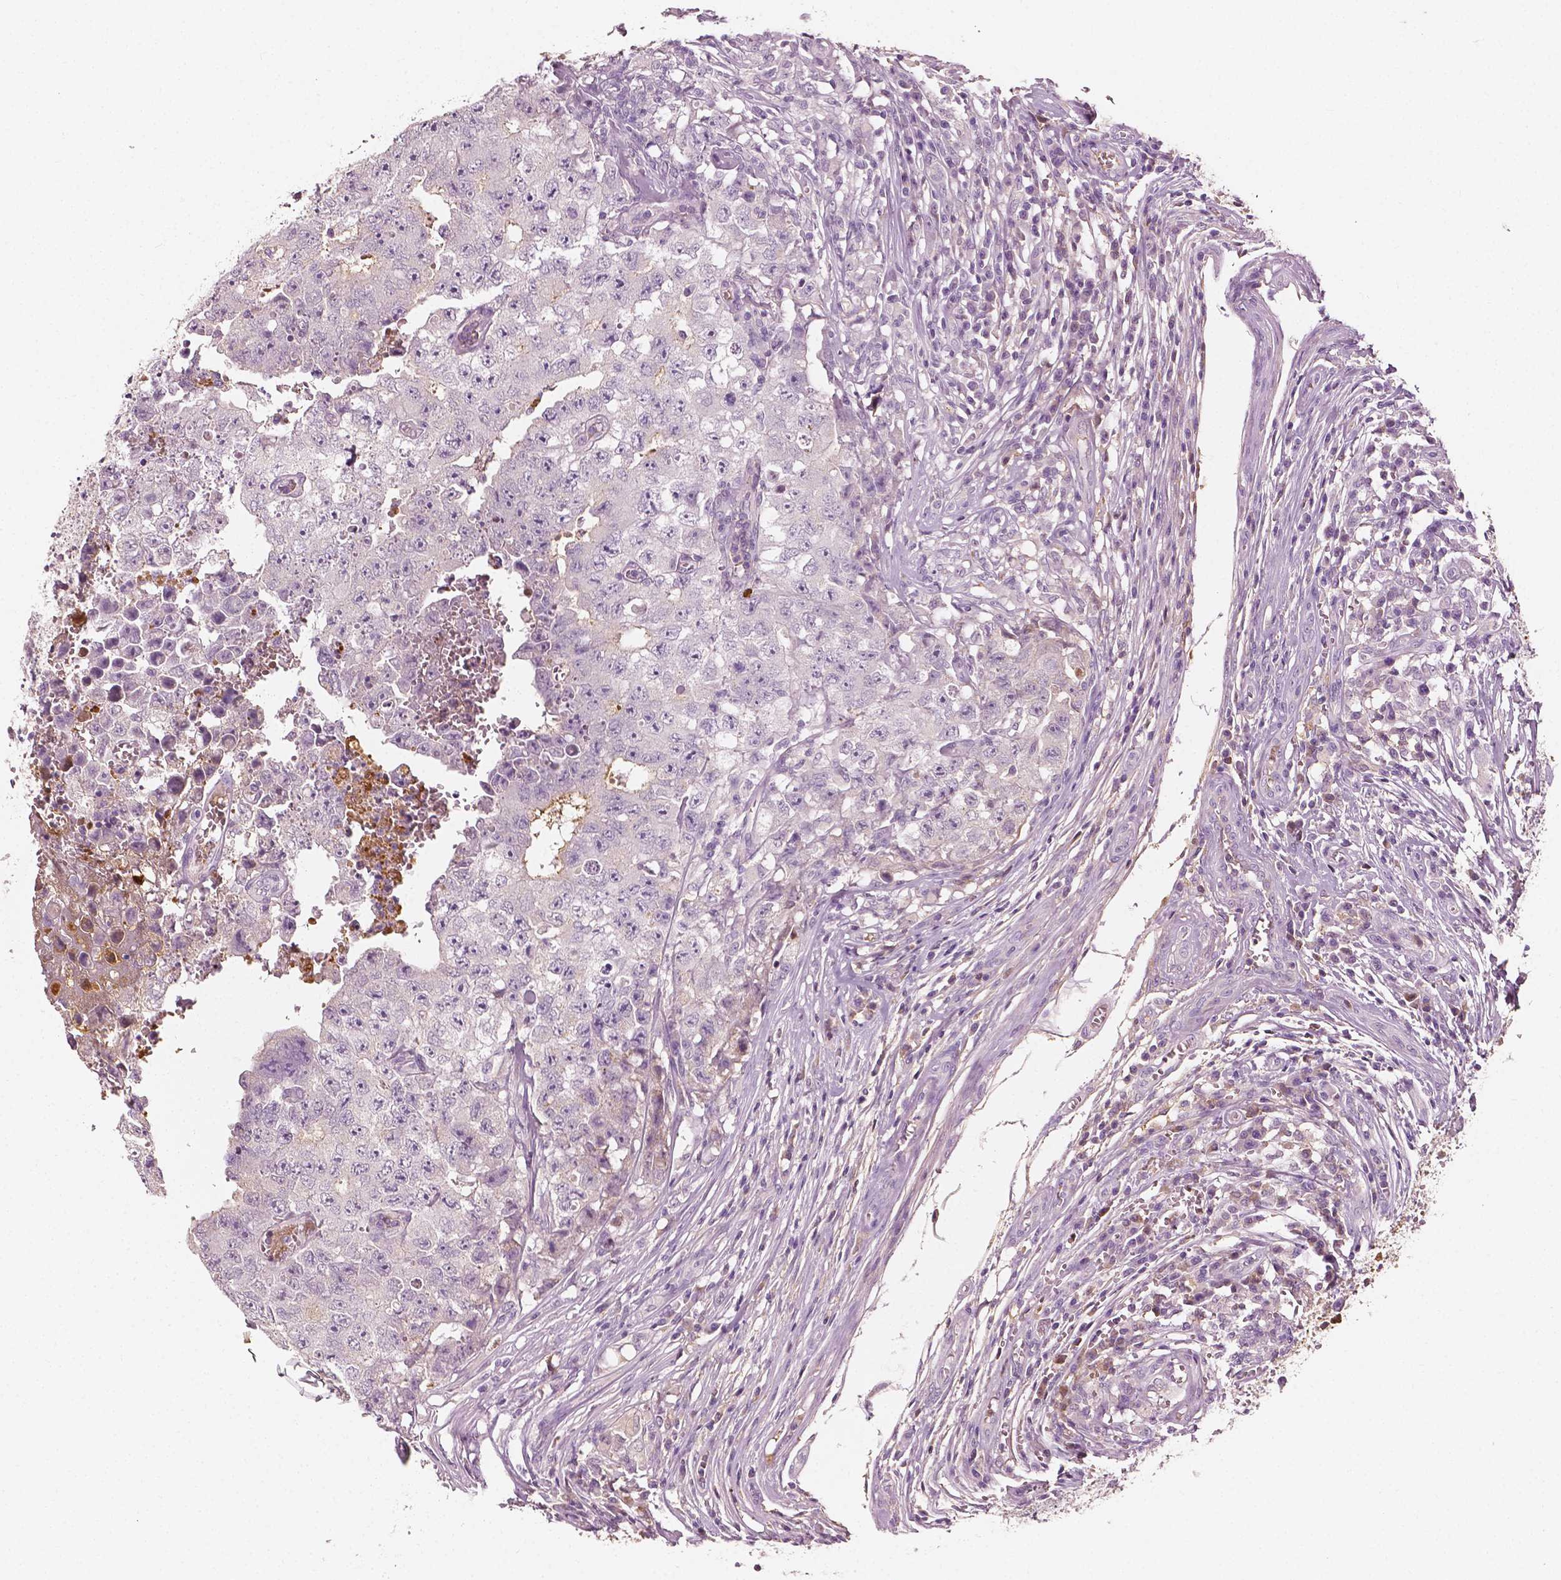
{"staining": {"intensity": "negative", "quantity": "none", "location": "none"}, "tissue": "testis cancer", "cell_type": "Tumor cells", "image_type": "cancer", "snomed": [{"axis": "morphology", "description": "Carcinoma, Embryonal, NOS"}, {"axis": "topography", "description": "Testis"}], "caption": "Tumor cells show no significant positivity in testis cancer (embryonal carcinoma).", "gene": "APOA4", "patient": {"sex": "male", "age": 36}}